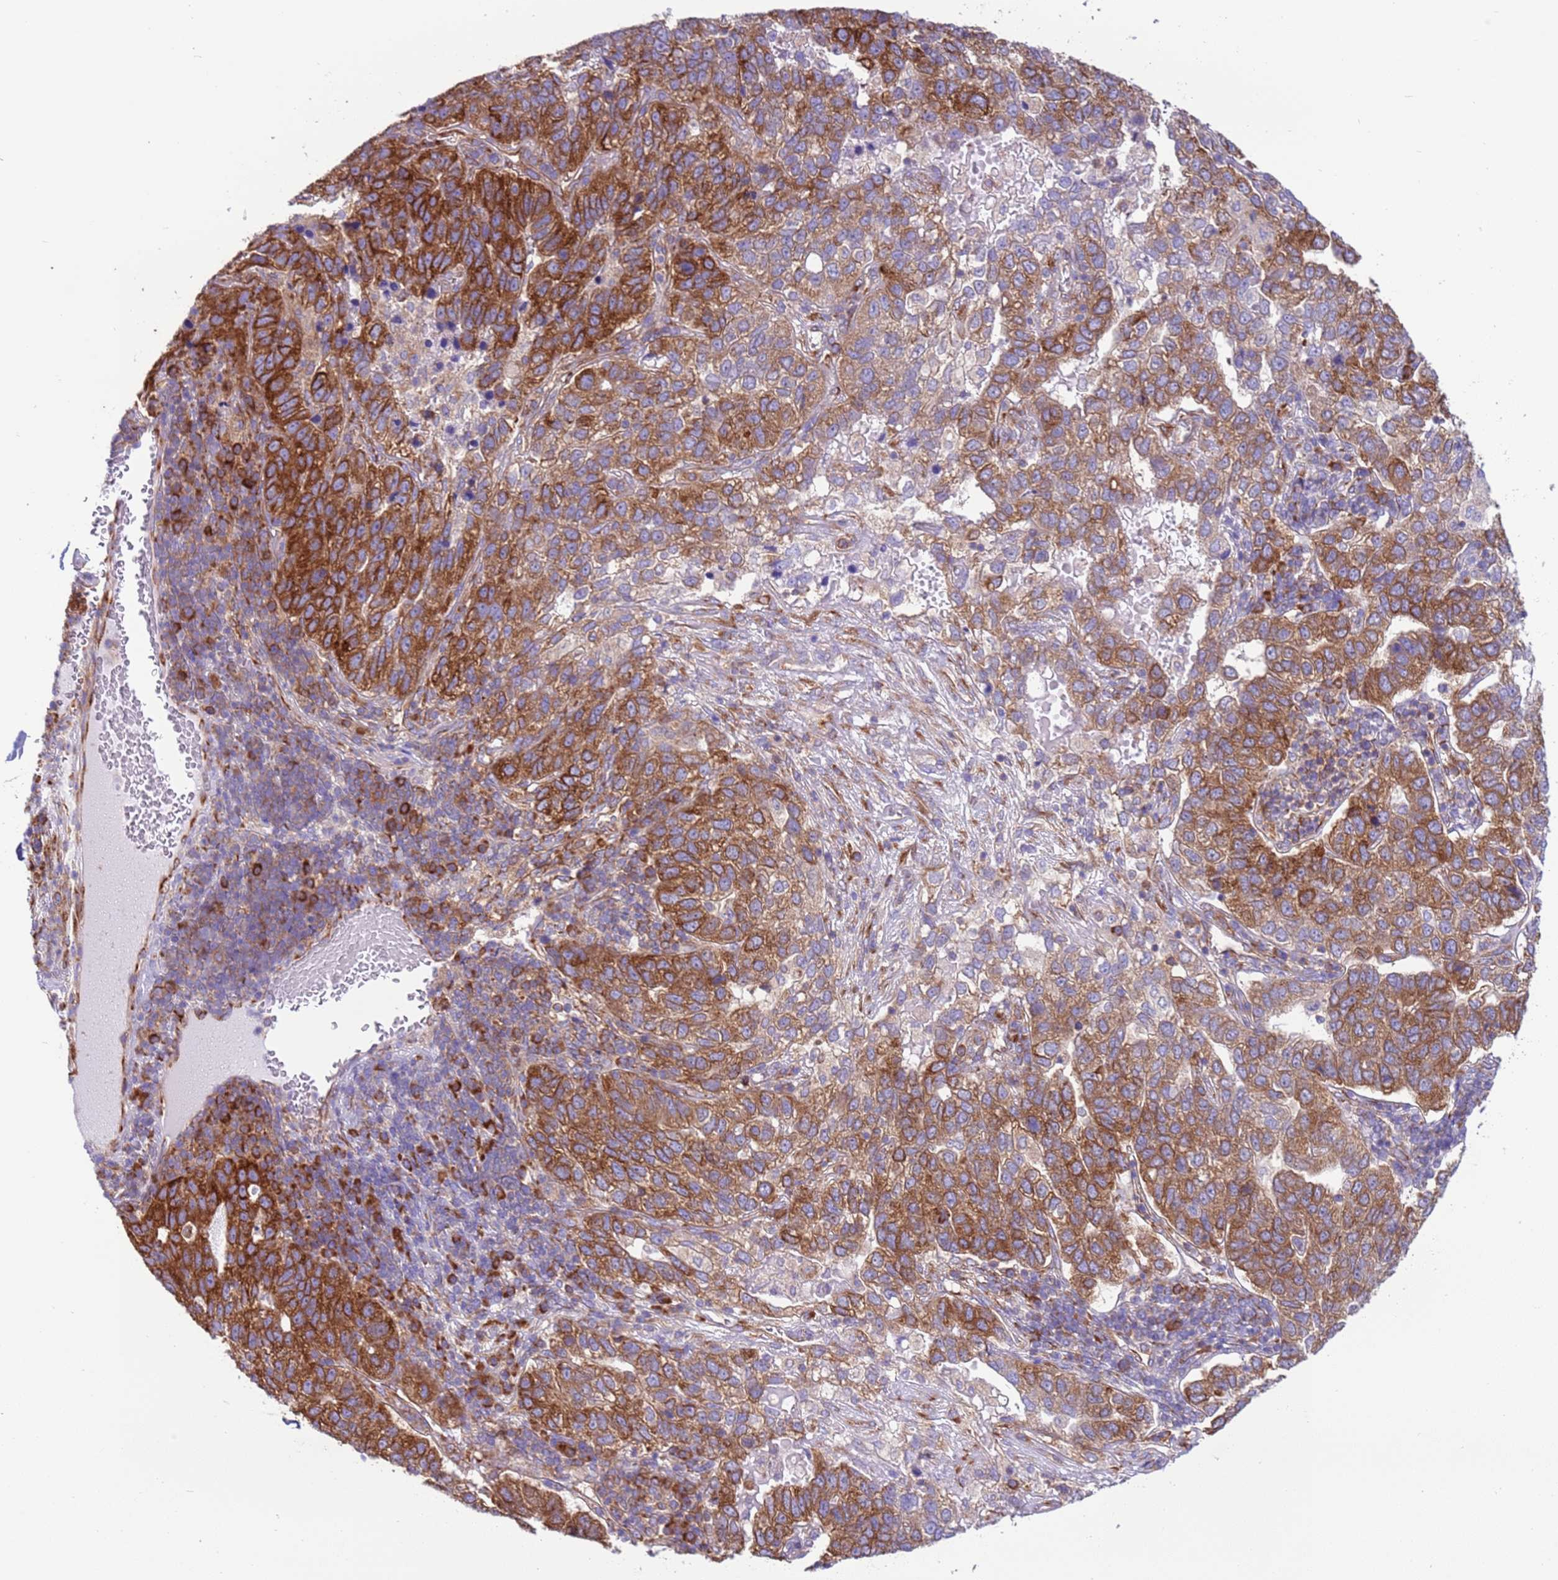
{"staining": {"intensity": "strong", "quantity": ">75%", "location": "cytoplasmic/membranous"}, "tissue": "pancreatic cancer", "cell_type": "Tumor cells", "image_type": "cancer", "snomed": [{"axis": "morphology", "description": "Adenocarcinoma, NOS"}, {"axis": "topography", "description": "Pancreas"}], "caption": "Immunohistochemical staining of pancreatic cancer (adenocarcinoma) shows high levels of strong cytoplasmic/membranous protein staining in about >75% of tumor cells.", "gene": "VARS1", "patient": {"sex": "female", "age": 61}}